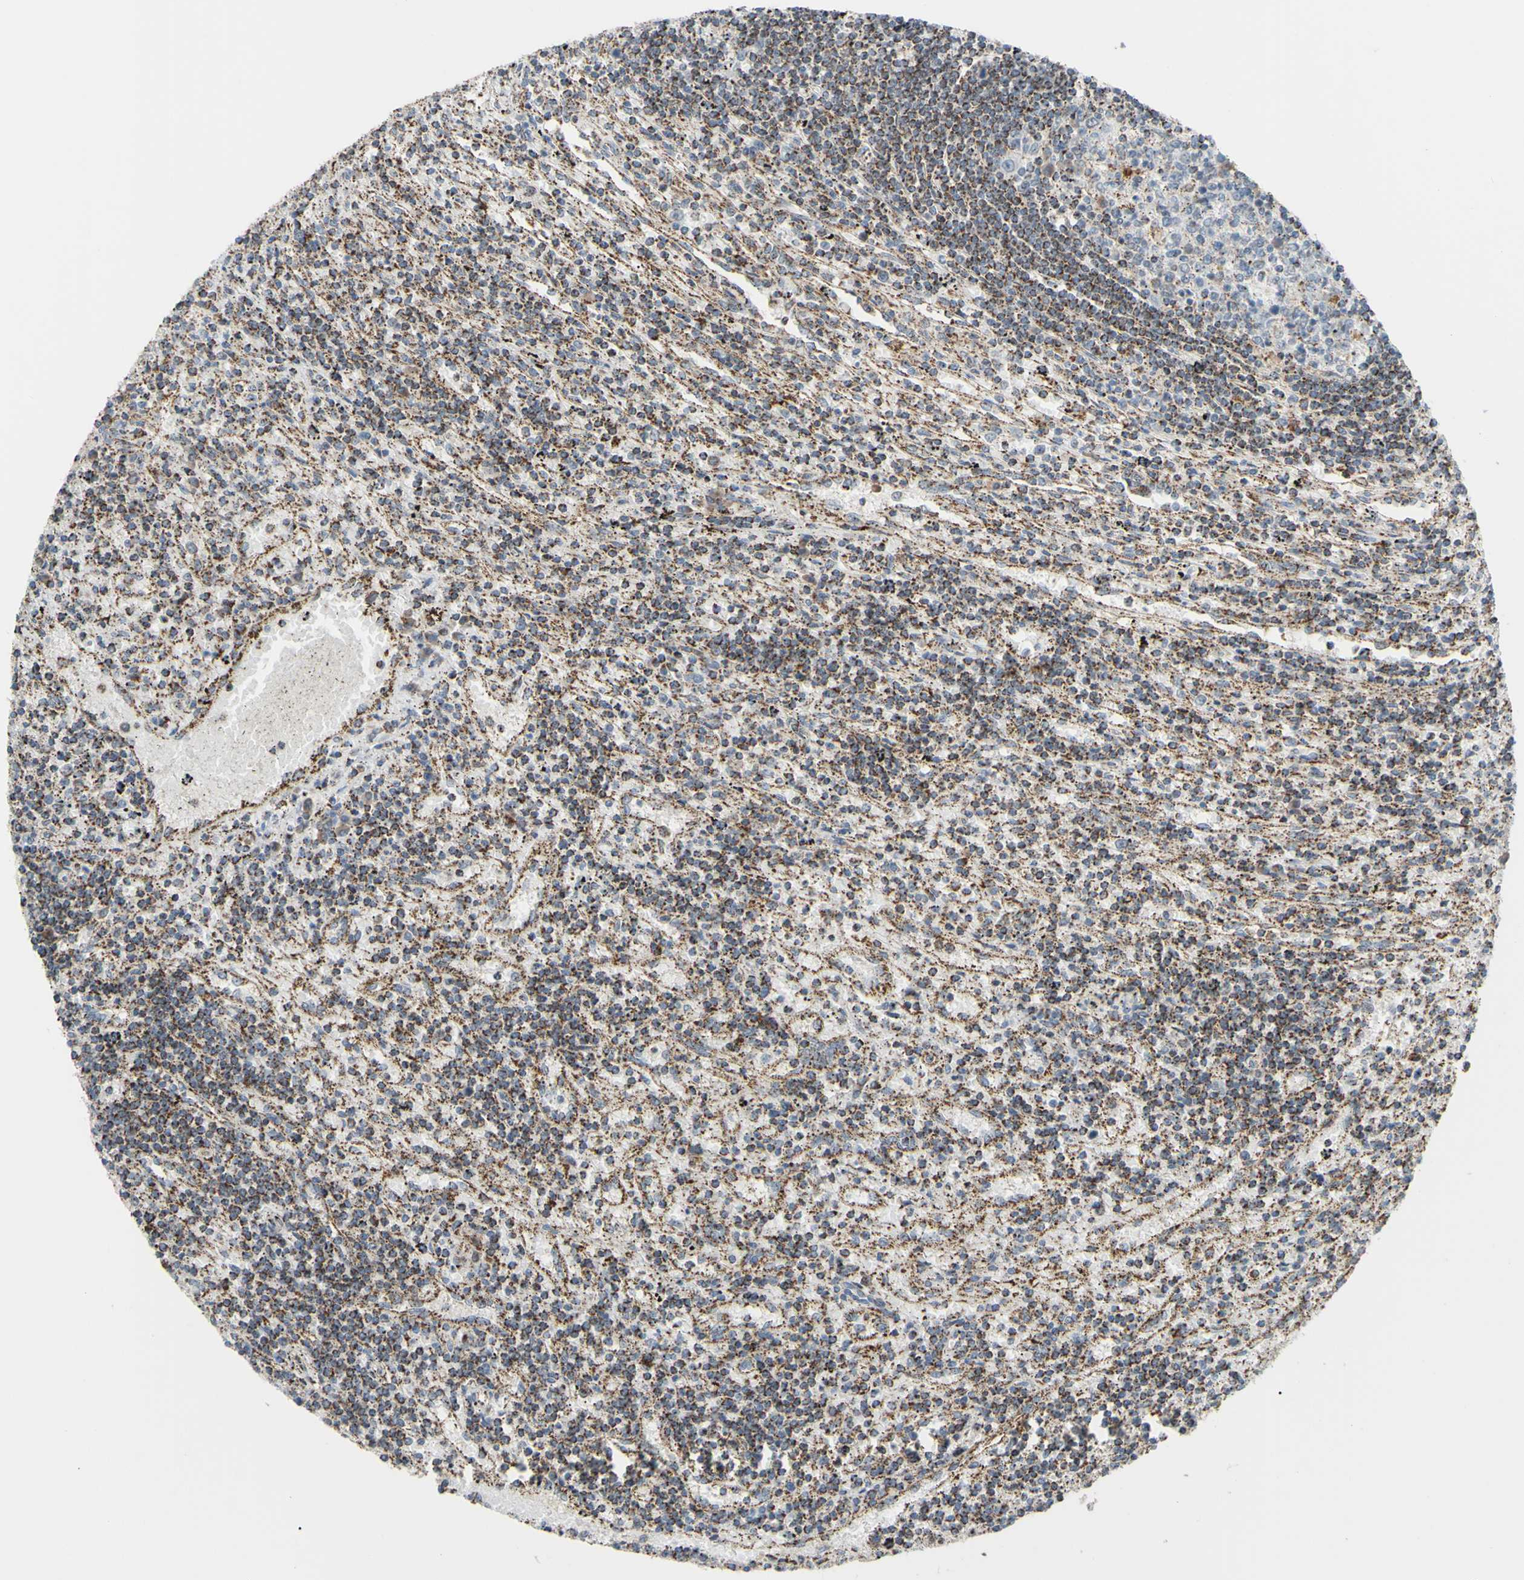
{"staining": {"intensity": "moderate", "quantity": ">75%", "location": "cytoplasmic/membranous"}, "tissue": "lymphoma", "cell_type": "Tumor cells", "image_type": "cancer", "snomed": [{"axis": "morphology", "description": "Malignant lymphoma, non-Hodgkin's type, Low grade"}, {"axis": "topography", "description": "Spleen"}], "caption": "Moderate cytoplasmic/membranous positivity is present in approximately >75% of tumor cells in lymphoma.", "gene": "GLT8D1", "patient": {"sex": "male", "age": 76}}